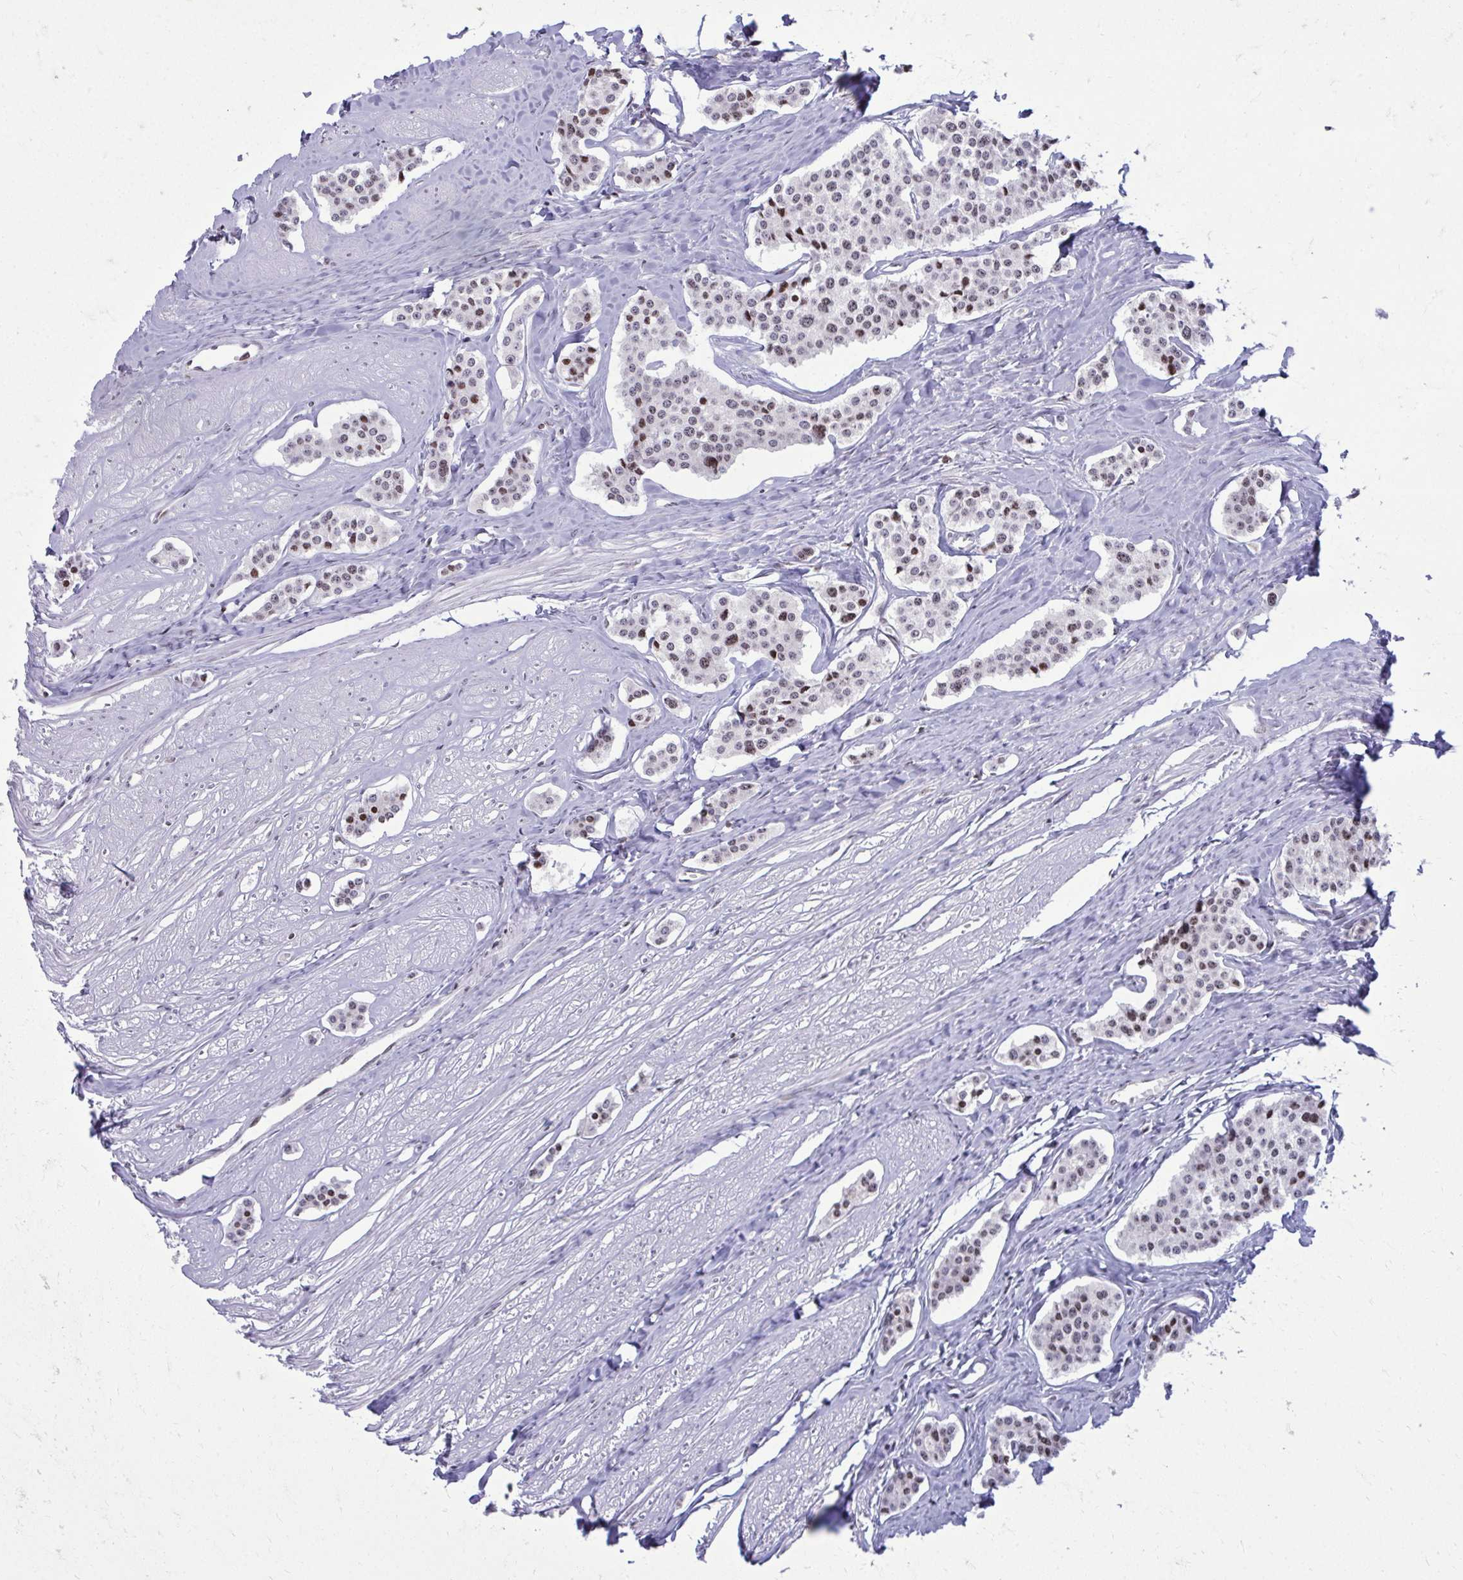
{"staining": {"intensity": "weak", "quantity": "25%-75%", "location": "nuclear"}, "tissue": "carcinoid", "cell_type": "Tumor cells", "image_type": "cancer", "snomed": [{"axis": "morphology", "description": "Carcinoid, malignant, NOS"}, {"axis": "topography", "description": "Small intestine"}], "caption": "Malignant carcinoid was stained to show a protein in brown. There is low levels of weak nuclear positivity in approximately 25%-75% of tumor cells. (DAB (3,3'-diaminobenzidine) IHC, brown staining for protein, blue staining for nuclei).", "gene": "AP5M1", "patient": {"sex": "male", "age": 60}}